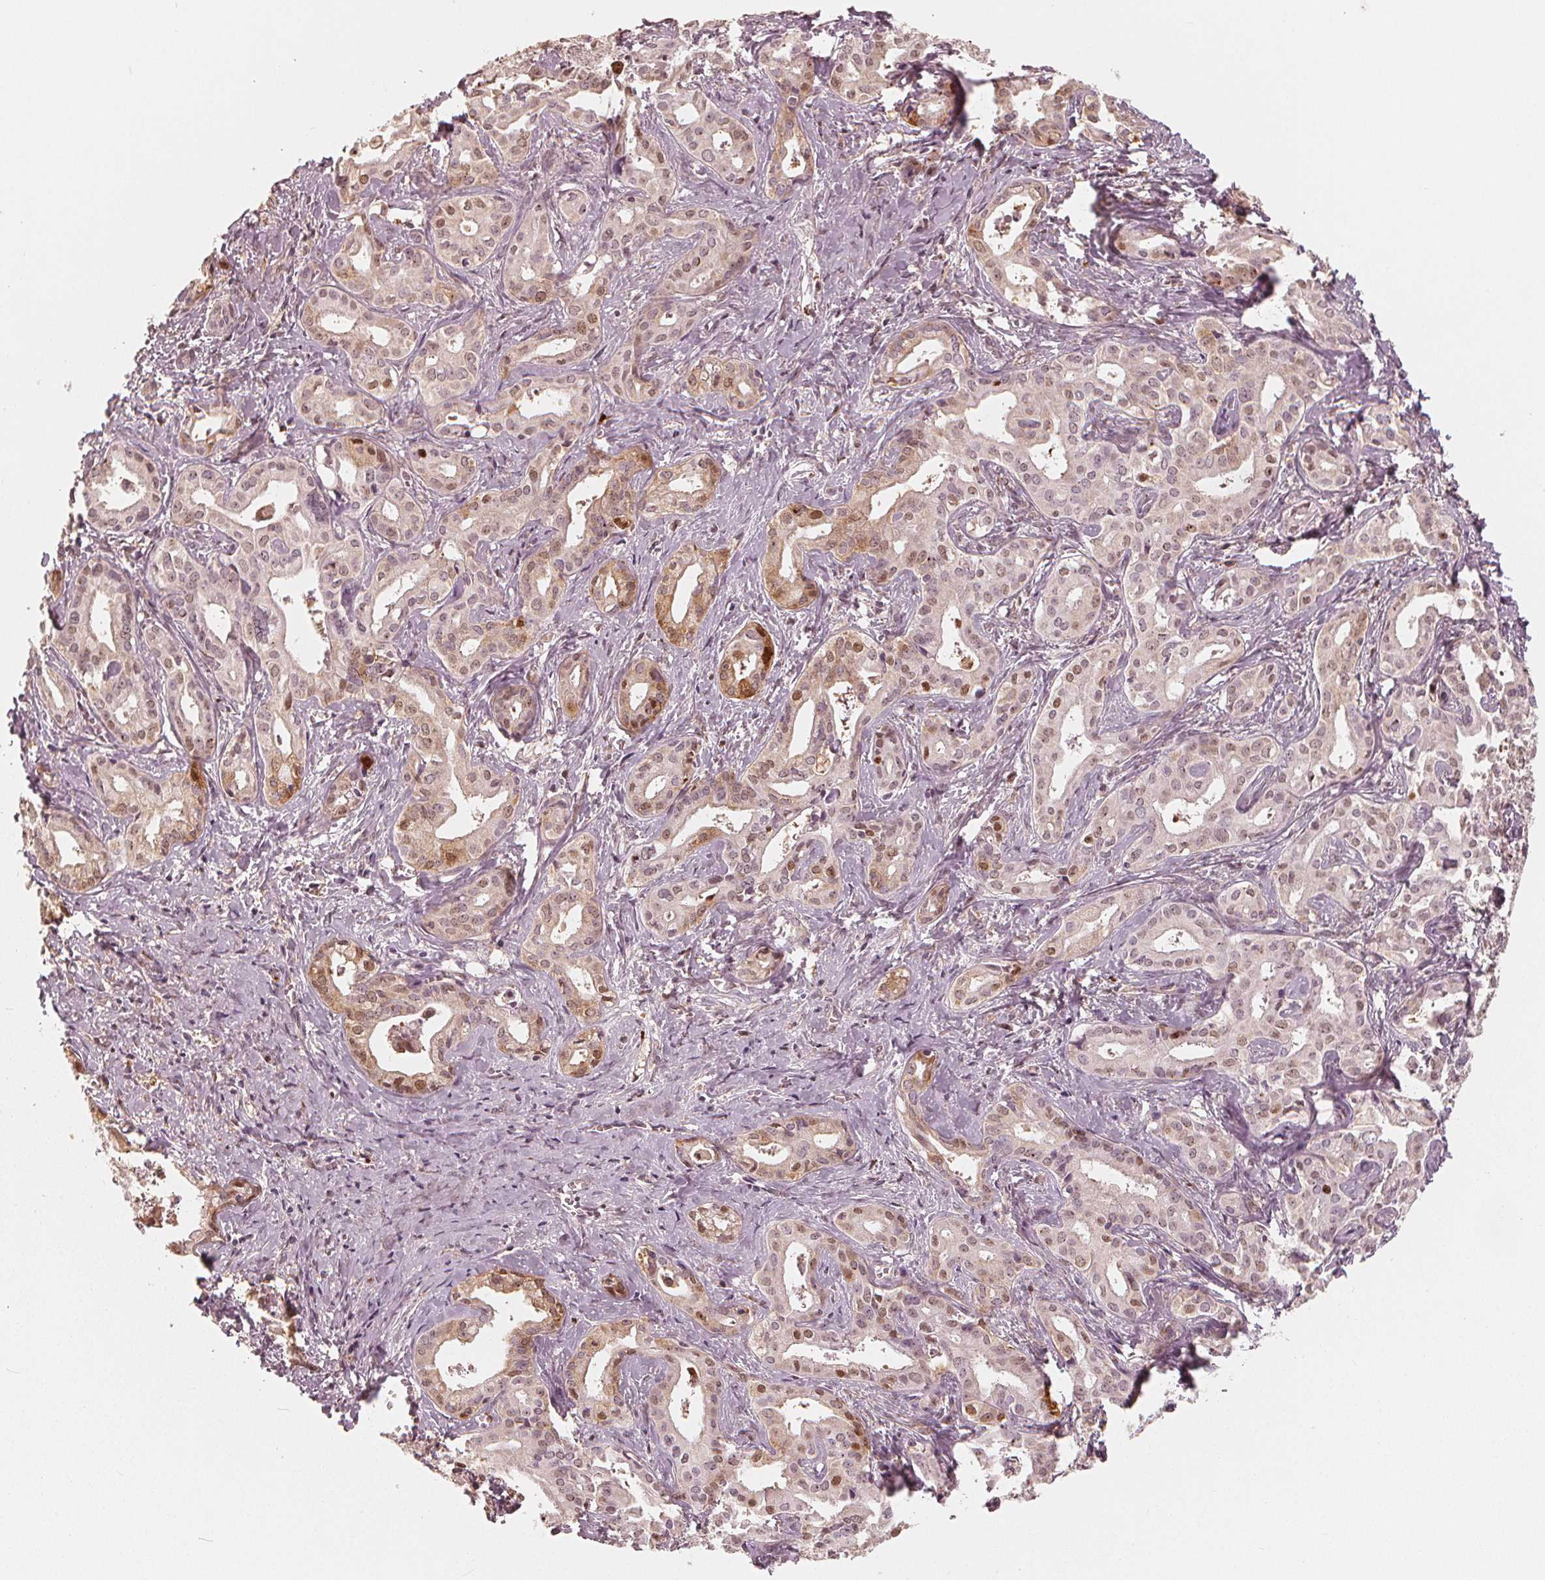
{"staining": {"intensity": "moderate", "quantity": "25%-75%", "location": "nuclear"}, "tissue": "liver cancer", "cell_type": "Tumor cells", "image_type": "cancer", "snomed": [{"axis": "morphology", "description": "Cholangiocarcinoma"}, {"axis": "topography", "description": "Liver"}], "caption": "Moderate nuclear staining for a protein is present in about 25%-75% of tumor cells of liver cholangiocarcinoma using immunohistochemistry (IHC).", "gene": "SQSTM1", "patient": {"sex": "female", "age": 65}}